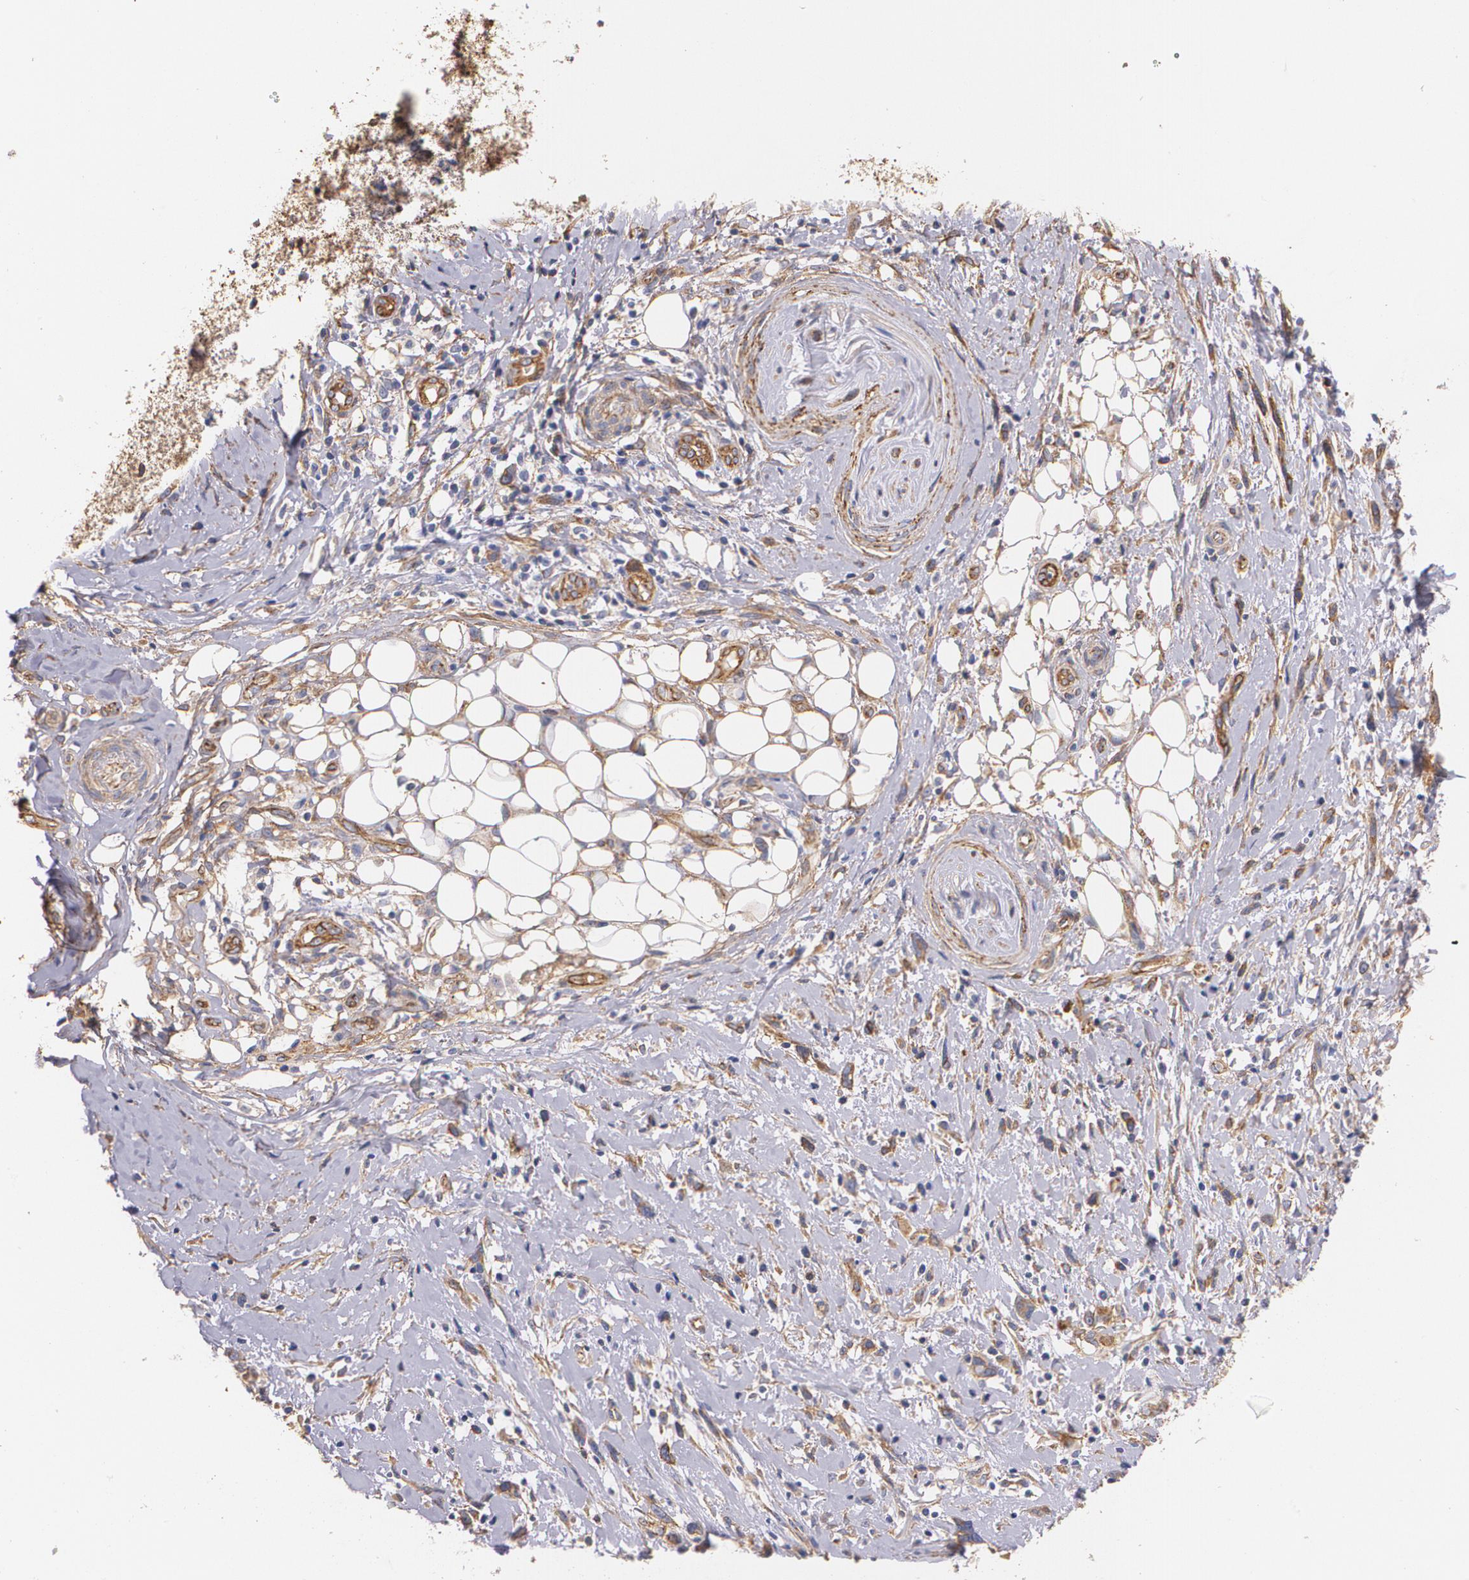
{"staining": {"intensity": "moderate", "quantity": ">75%", "location": "cytoplasmic/membranous"}, "tissue": "melanoma", "cell_type": "Tumor cells", "image_type": "cancer", "snomed": [{"axis": "morphology", "description": "Malignant melanoma, NOS"}, {"axis": "topography", "description": "Skin"}], "caption": "Immunohistochemistry micrograph of neoplastic tissue: human malignant melanoma stained using IHC demonstrates medium levels of moderate protein expression localized specifically in the cytoplasmic/membranous of tumor cells, appearing as a cytoplasmic/membranous brown color.", "gene": "TJP1", "patient": {"sex": "male", "age": 91}}